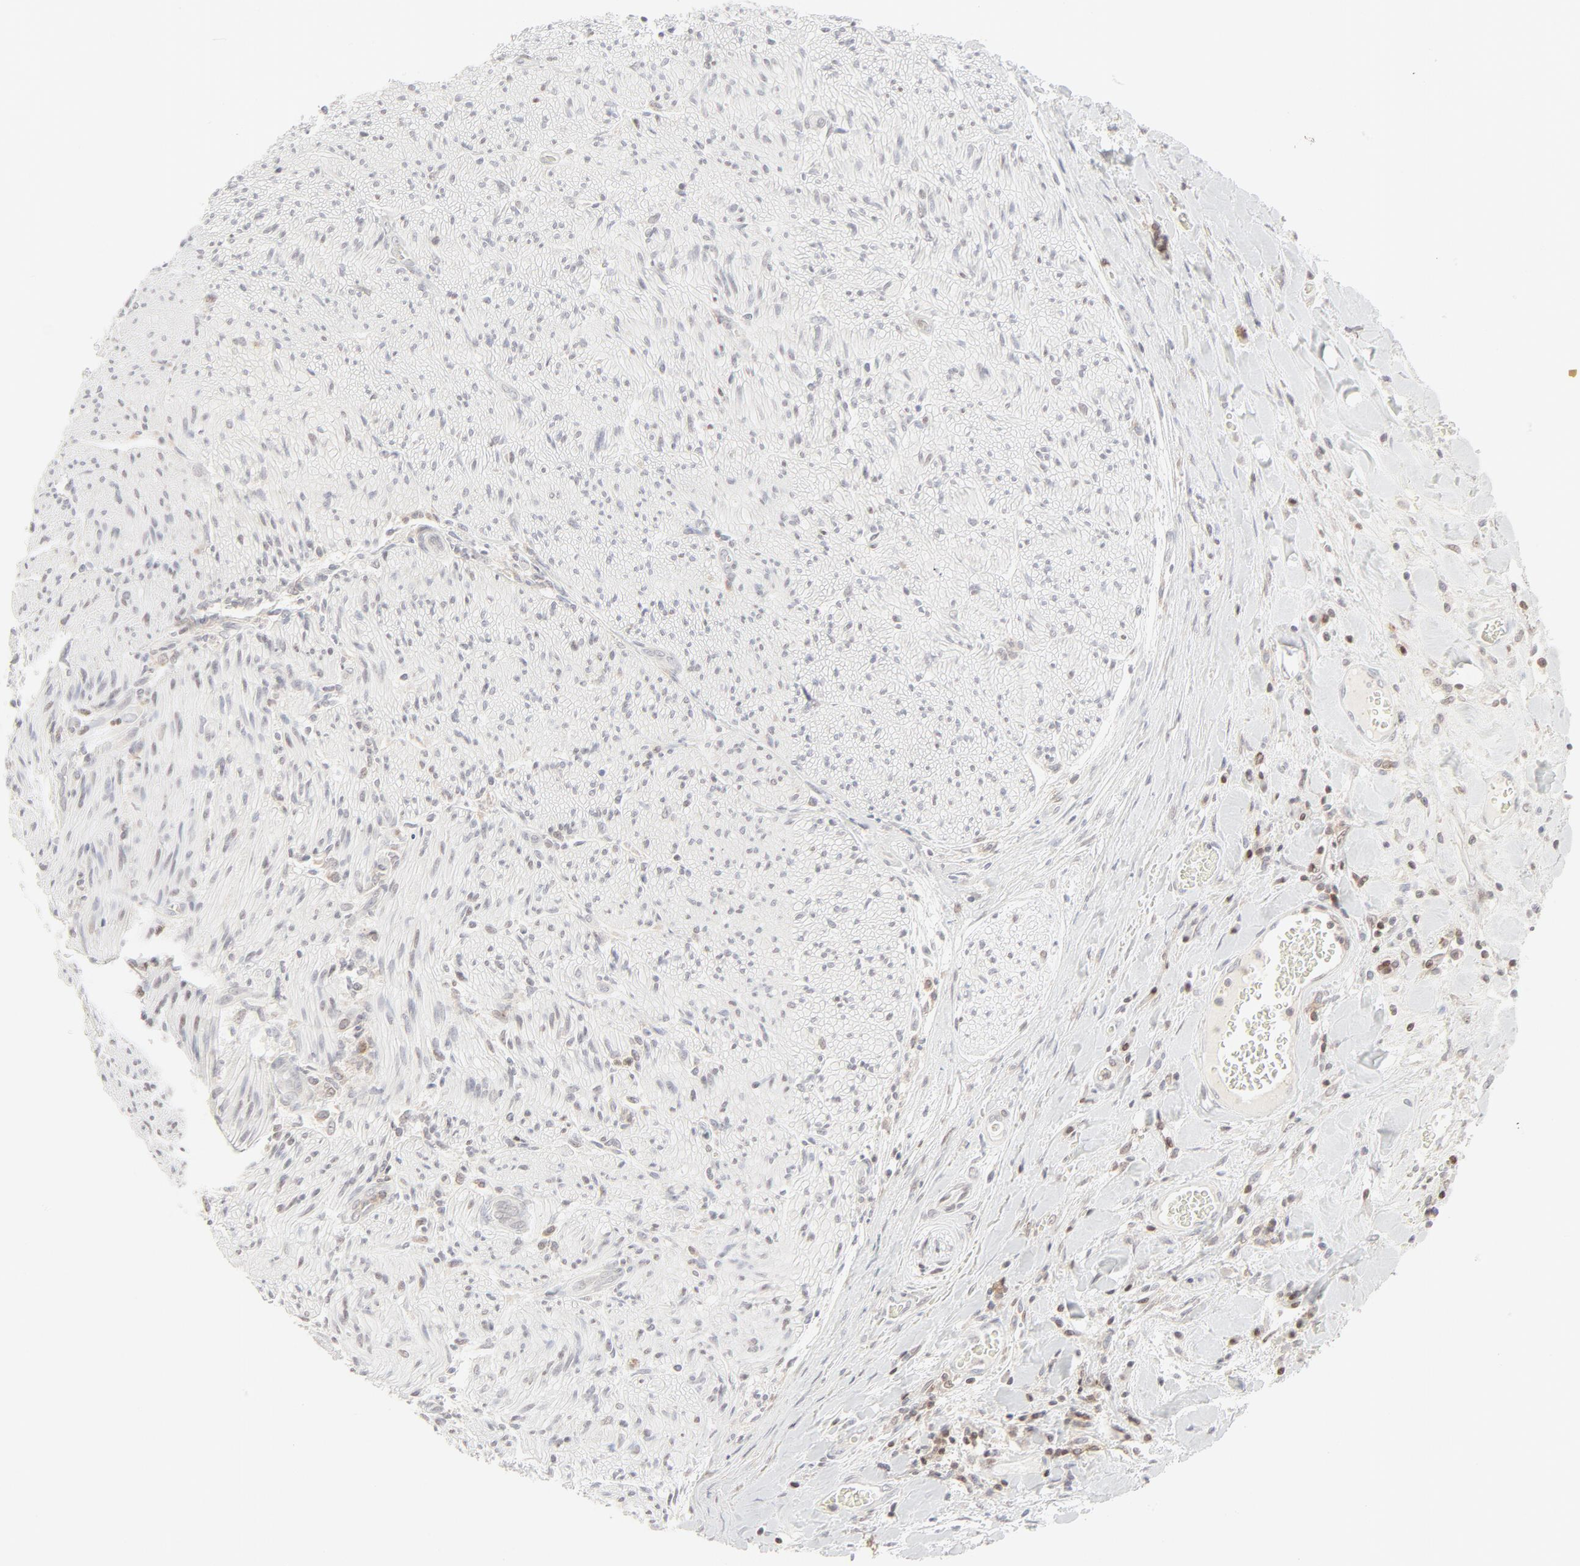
{"staining": {"intensity": "moderate", "quantity": "25%-75%", "location": "nuclear"}, "tissue": "liver cancer", "cell_type": "Tumor cells", "image_type": "cancer", "snomed": [{"axis": "morphology", "description": "Cholangiocarcinoma"}, {"axis": "topography", "description": "Liver"}], "caption": "Liver cancer (cholangiocarcinoma) stained with a brown dye demonstrates moderate nuclear positive expression in approximately 25%-75% of tumor cells.", "gene": "PRKCB", "patient": {"sex": "male", "age": 58}}